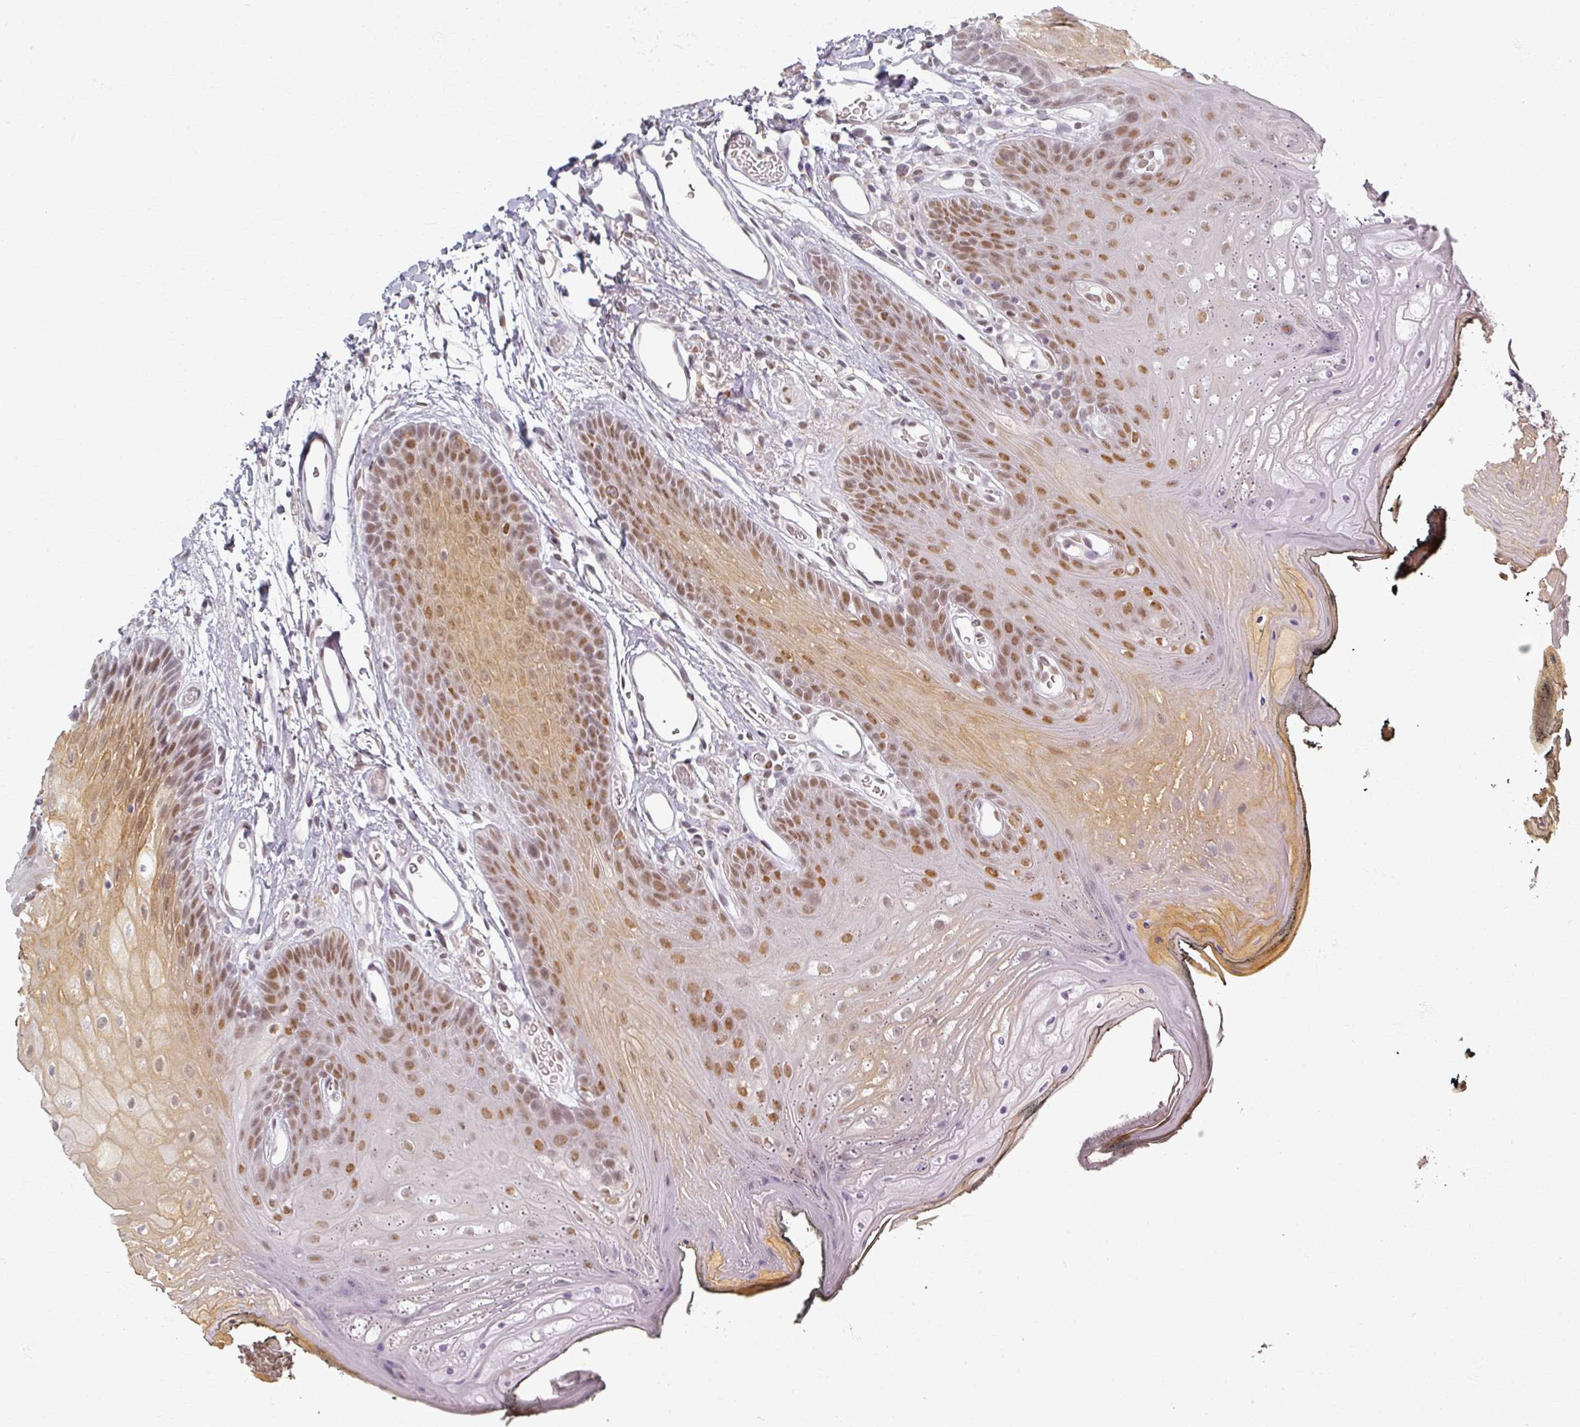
{"staining": {"intensity": "moderate", "quantity": "25%-75%", "location": "nuclear"}, "tissue": "oral mucosa", "cell_type": "Squamous epithelial cells", "image_type": "normal", "snomed": [{"axis": "morphology", "description": "Normal tissue, NOS"}, {"axis": "morphology", "description": "Squamous cell carcinoma, NOS"}, {"axis": "topography", "description": "Oral tissue"}, {"axis": "topography", "description": "Head-Neck"}], "caption": "A brown stain highlights moderate nuclear positivity of a protein in squamous epithelial cells of benign oral mucosa. Immunohistochemistry (ihc) stains the protein of interest in brown and the nuclei are stained blue.", "gene": "RIPOR3", "patient": {"sex": "female", "age": 81}}